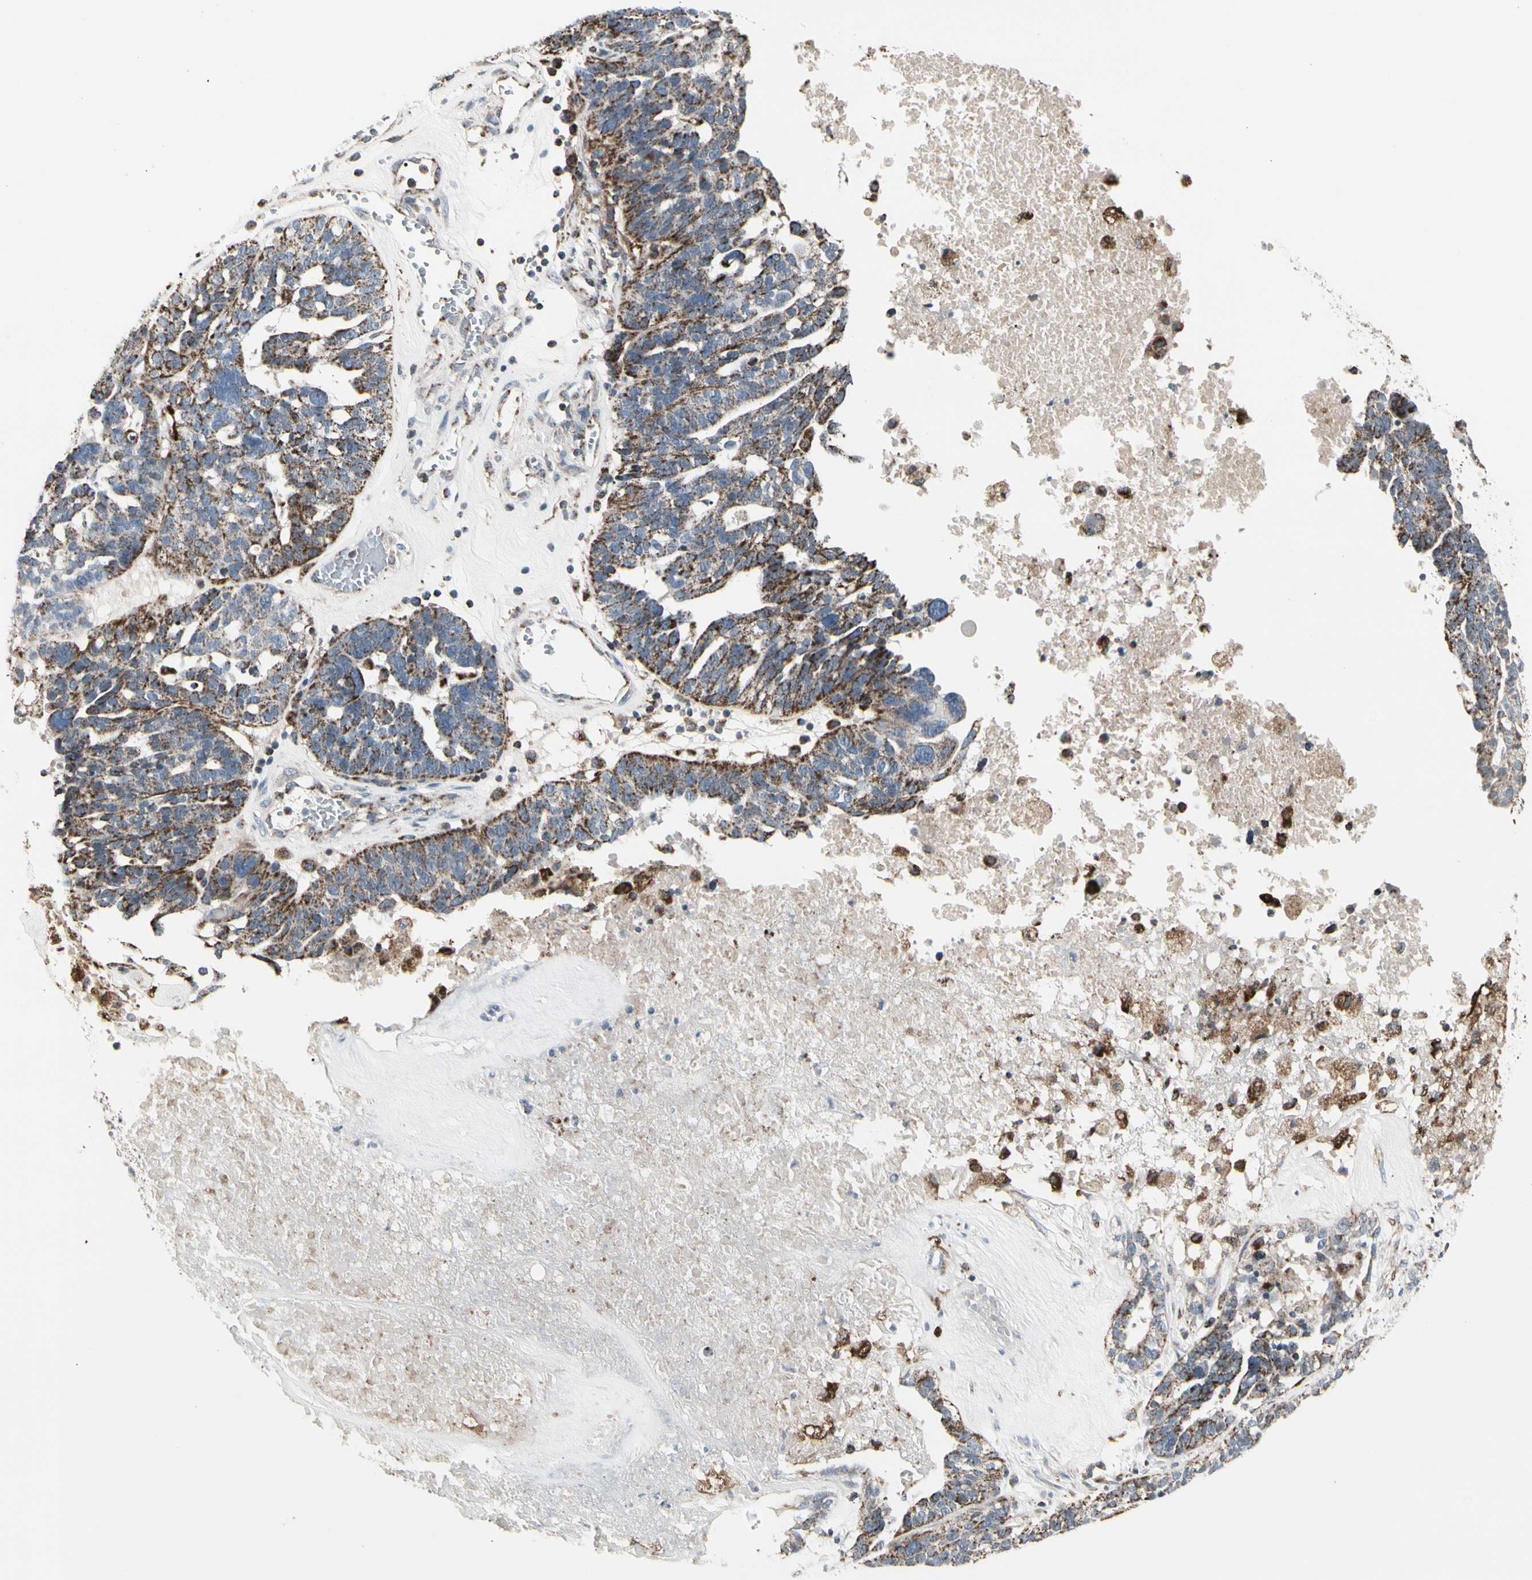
{"staining": {"intensity": "moderate", "quantity": ">75%", "location": "cytoplasmic/membranous"}, "tissue": "ovarian cancer", "cell_type": "Tumor cells", "image_type": "cancer", "snomed": [{"axis": "morphology", "description": "Cystadenocarcinoma, serous, NOS"}, {"axis": "topography", "description": "Ovary"}], "caption": "Immunohistochemistry (DAB) staining of human ovarian serous cystadenocarcinoma exhibits moderate cytoplasmic/membranous protein expression in approximately >75% of tumor cells.", "gene": "TMEM176A", "patient": {"sex": "female", "age": 59}}